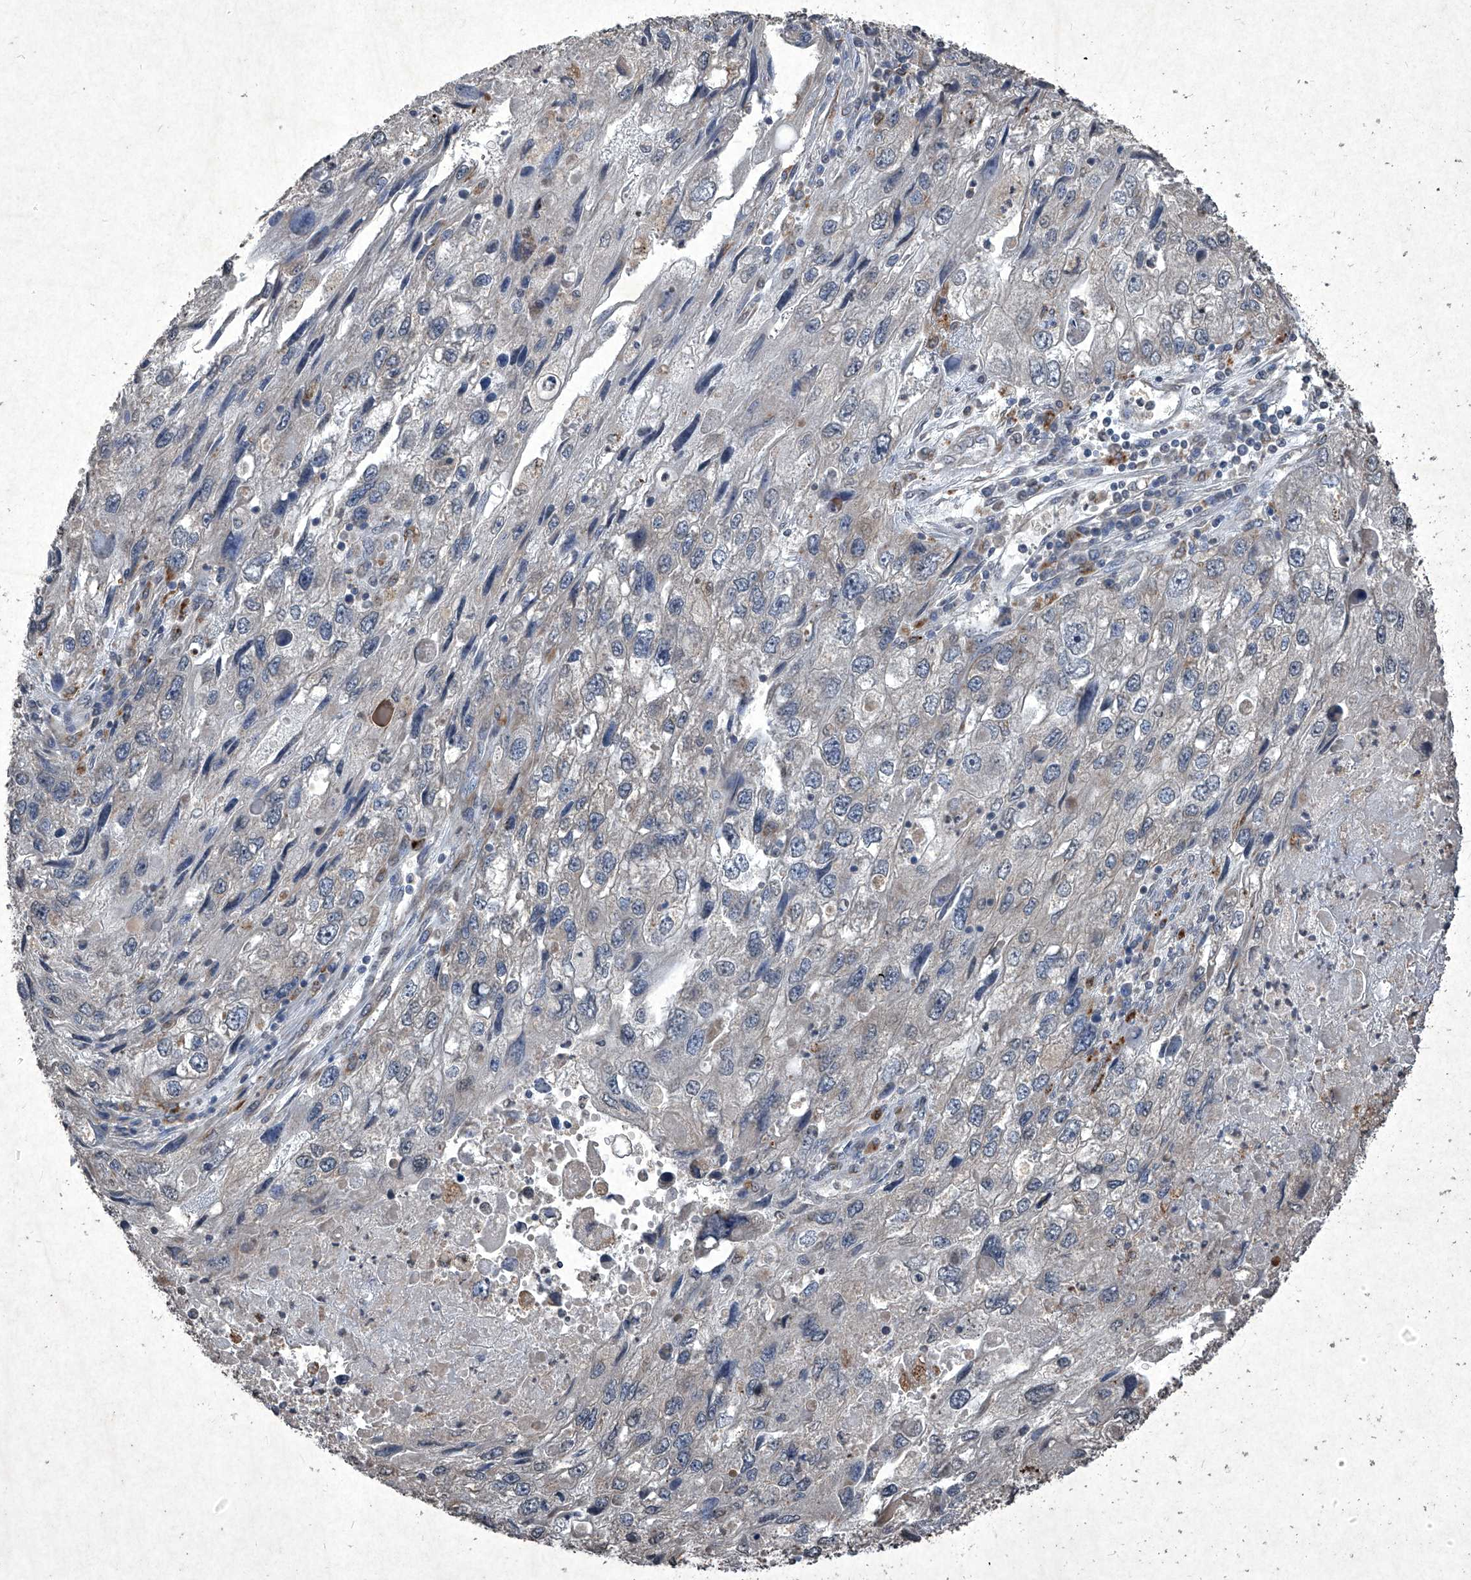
{"staining": {"intensity": "negative", "quantity": "none", "location": "none"}, "tissue": "endometrial cancer", "cell_type": "Tumor cells", "image_type": "cancer", "snomed": [{"axis": "morphology", "description": "Adenocarcinoma, NOS"}, {"axis": "topography", "description": "Endometrium"}], "caption": "High magnification brightfield microscopy of endometrial cancer (adenocarcinoma) stained with DAB (3,3'-diaminobenzidine) (brown) and counterstained with hematoxylin (blue): tumor cells show no significant staining. (Immunohistochemistry (ihc), brightfield microscopy, high magnification).", "gene": "MED16", "patient": {"sex": "female", "age": 49}}